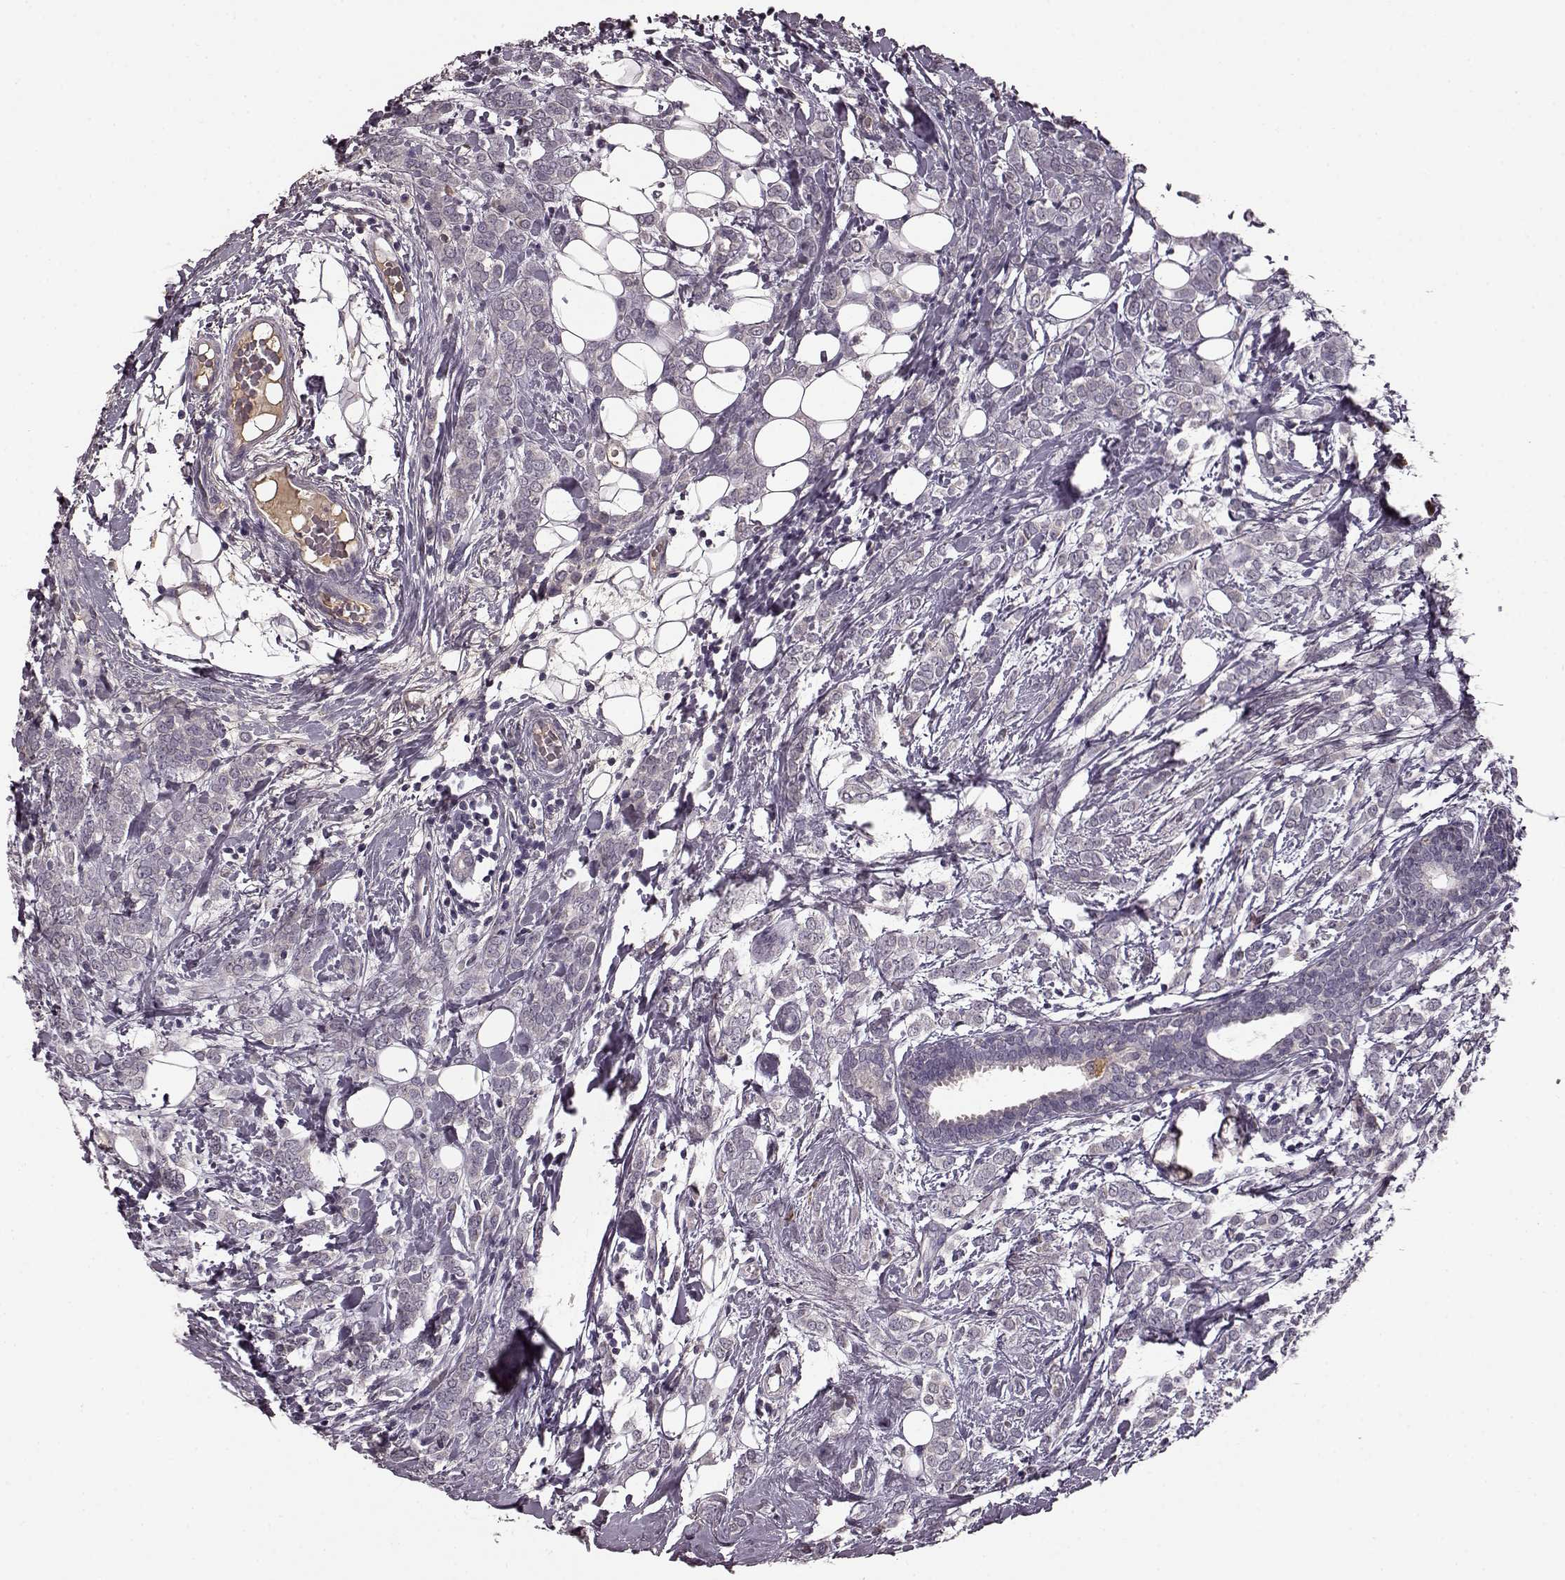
{"staining": {"intensity": "negative", "quantity": "none", "location": "none"}, "tissue": "breast cancer", "cell_type": "Tumor cells", "image_type": "cancer", "snomed": [{"axis": "morphology", "description": "Lobular carcinoma"}, {"axis": "topography", "description": "Breast"}], "caption": "Immunohistochemistry (IHC) photomicrograph of human breast cancer stained for a protein (brown), which displays no positivity in tumor cells.", "gene": "NRL", "patient": {"sex": "female", "age": 49}}